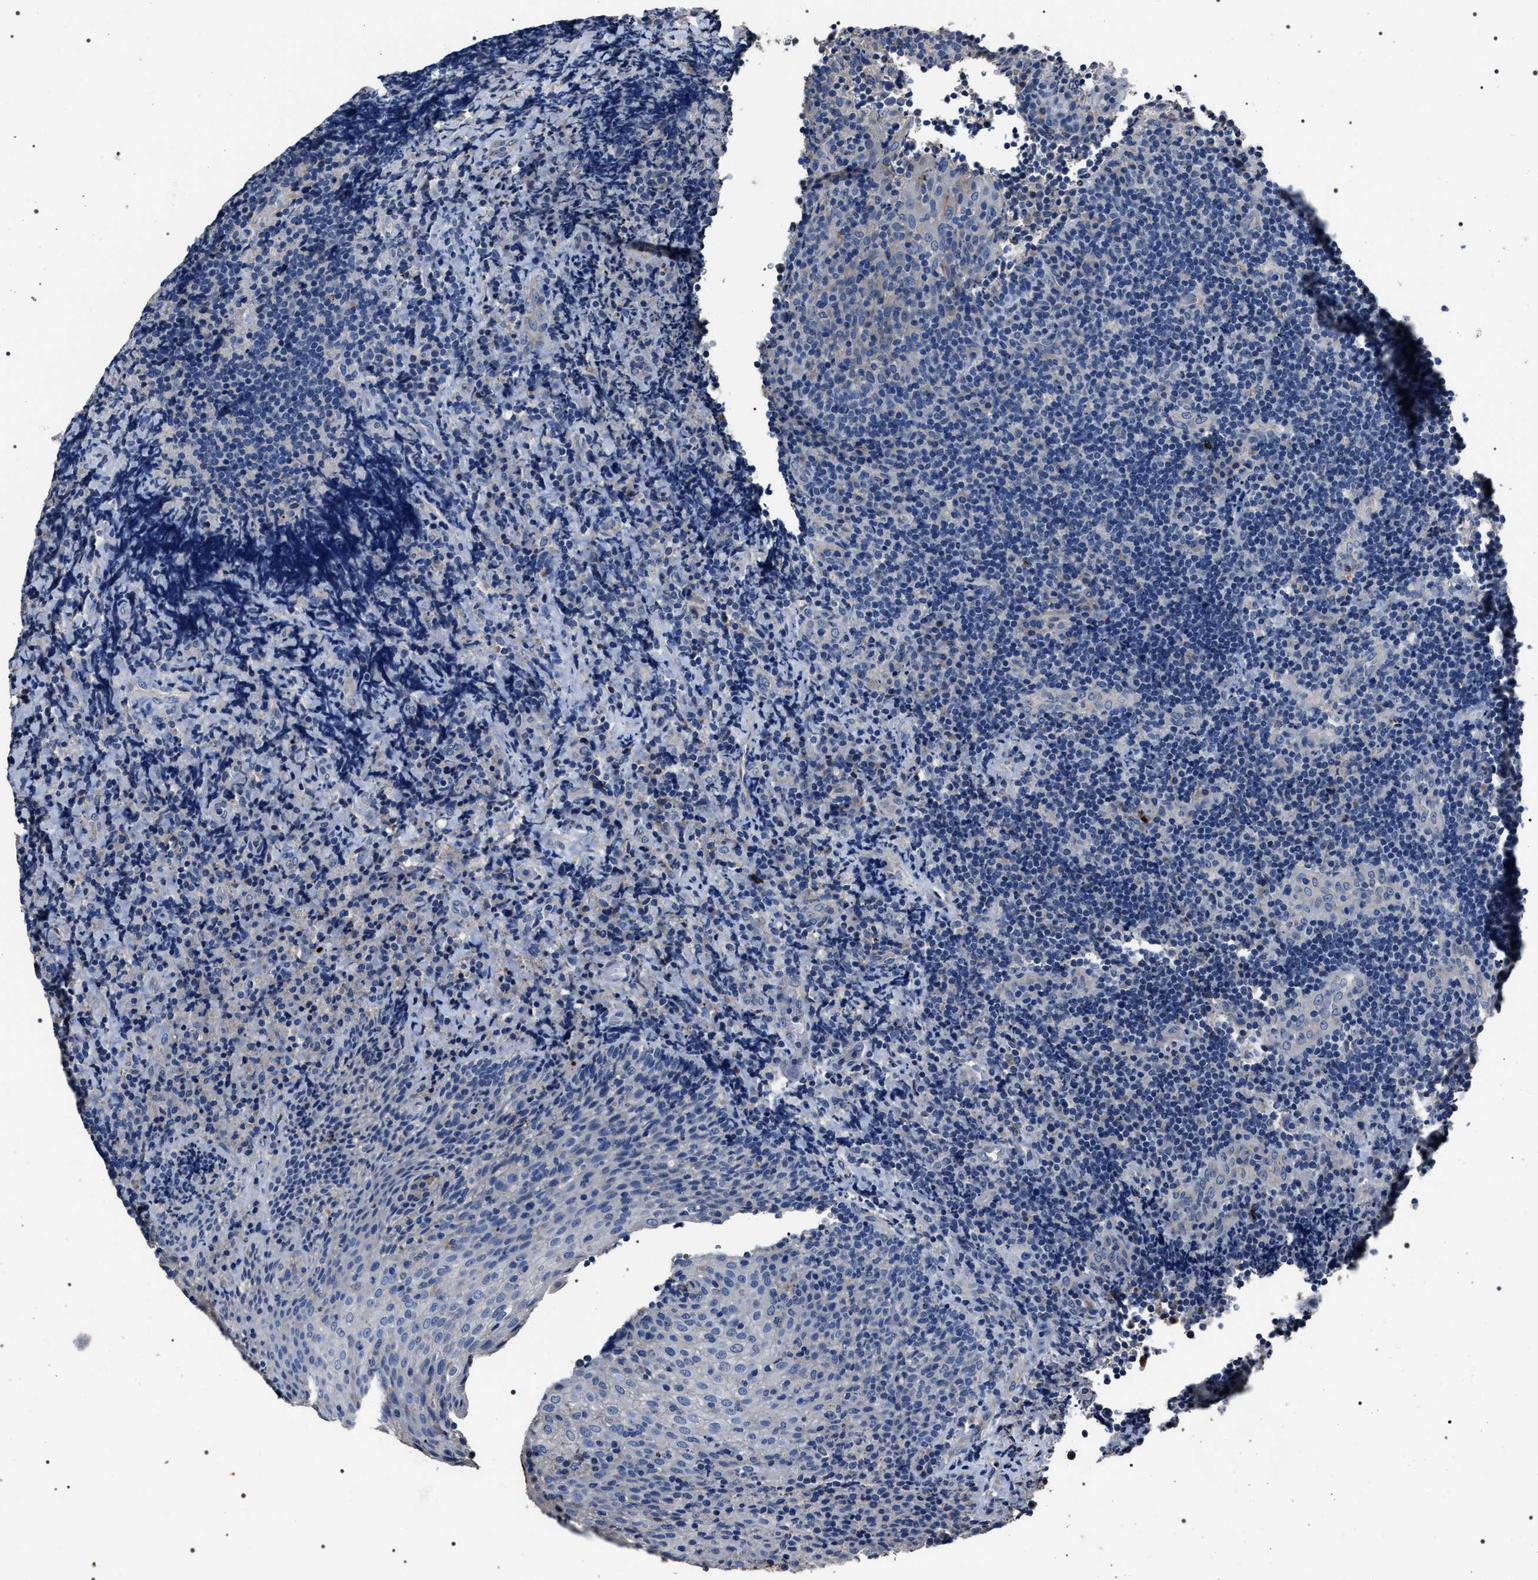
{"staining": {"intensity": "negative", "quantity": "none", "location": "none"}, "tissue": "lymphoma", "cell_type": "Tumor cells", "image_type": "cancer", "snomed": [{"axis": "morphology", "description": "Malignant lymphoma, non-Hodgkin's type, High grade"}, {"axis": "topography", "description": "Tonsil"}], "caption": "Histopathology image shows no significant protein staining in tumor cells of high-grade malignant lymphoma, non-Hodgkin's type. The staining is performed using DAB (3,3'-diaminobenzidine) brown chromogen with nuclei counter-stained in using hematoxylin.", "gene": "TRIM54", "patient": {"sex": "female", "age": 36}}